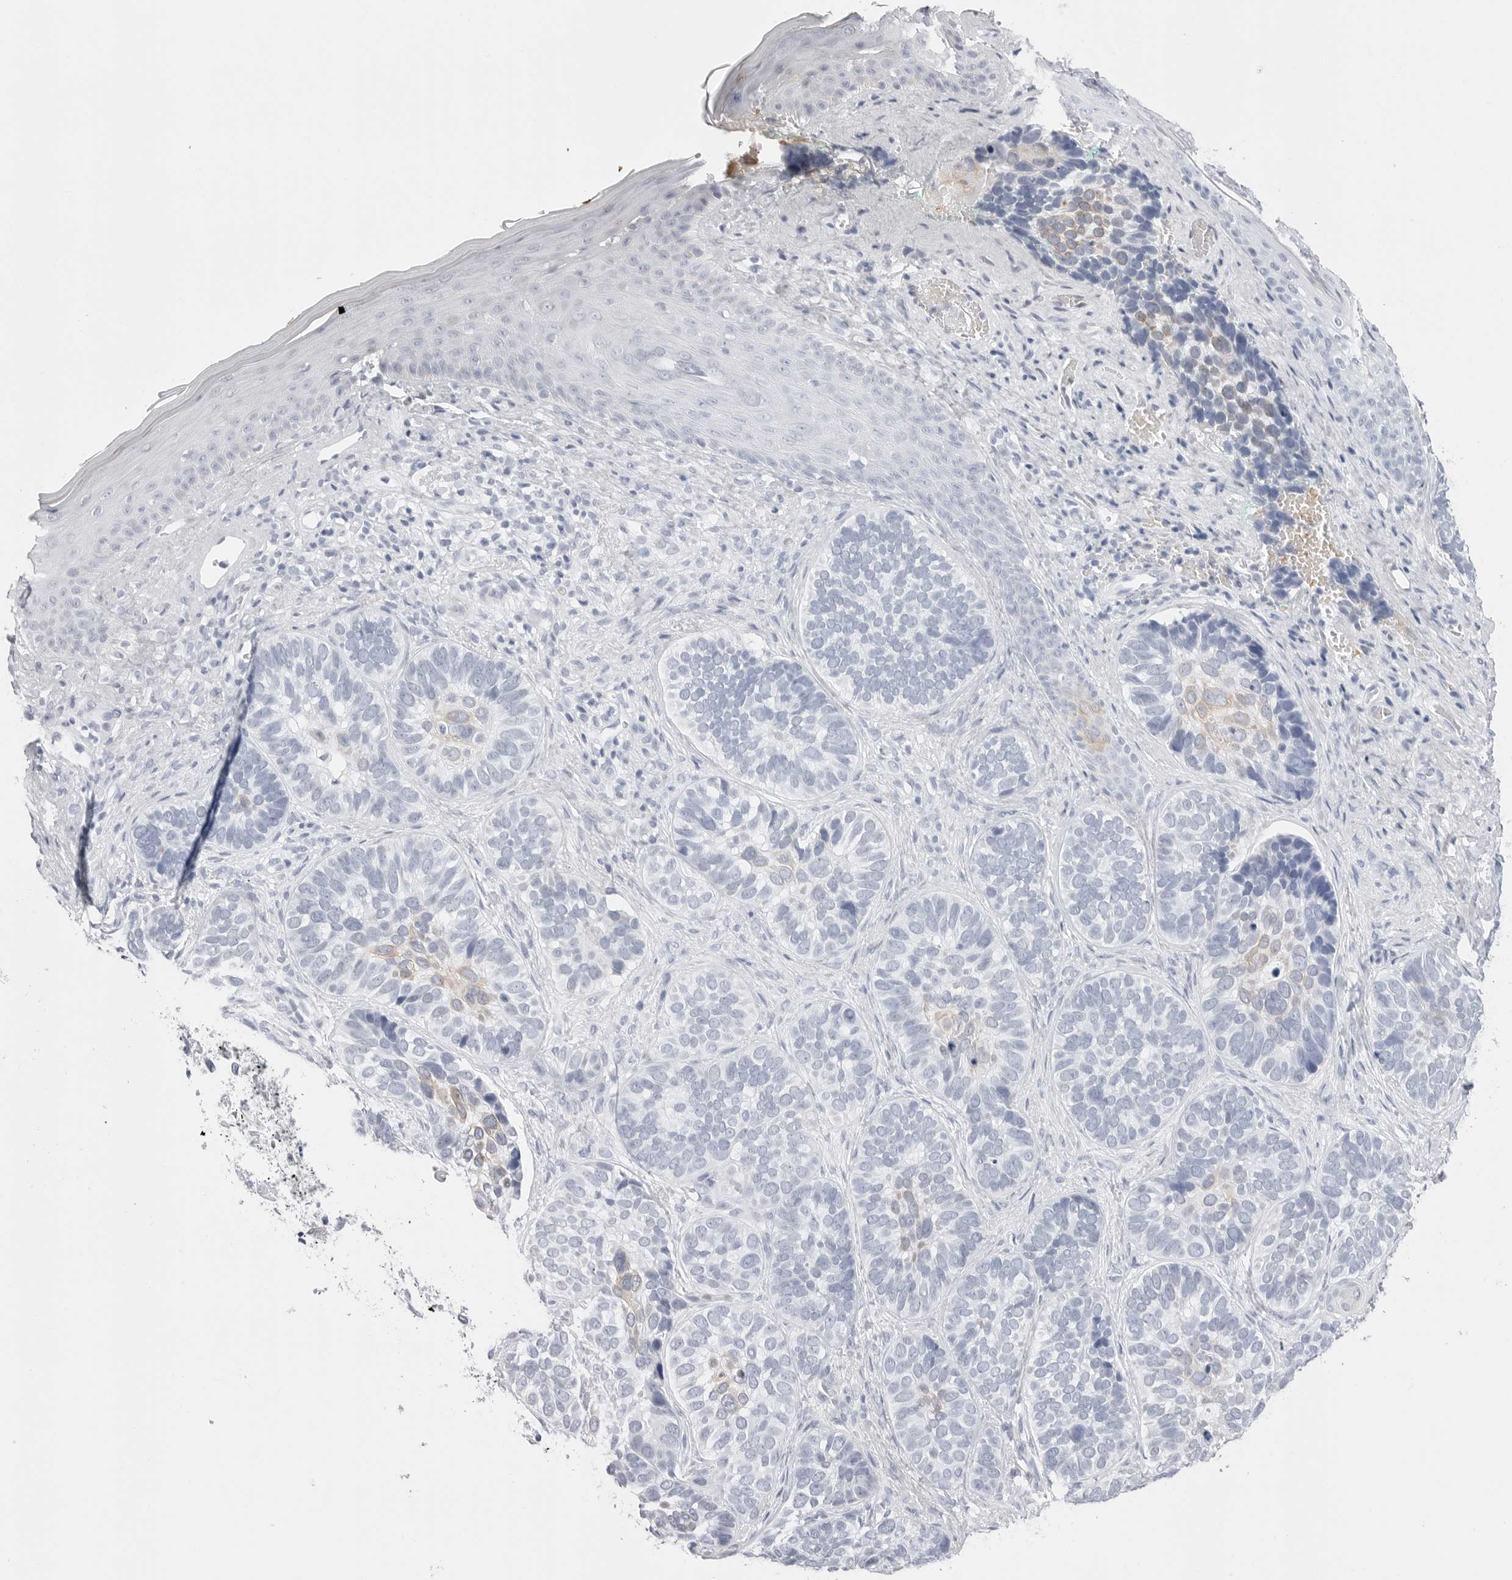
{"staining": {"intensity": "negative", "quantity": "none", "location": "none"}, "tissue": "skin cancer", "cell_type": "Tumor cells", "image_type": "cancer", "snomed": [{"axis": "morphology", "description": "Basal cell carcinoma"}, {"axis": "topography", "description": "Skin"}], "caption": "Image shows no protein expression in tumor cells of skin cancer (basal cell carcinoma) tissue.", "gene": "TSSK1B", "patient": {"sex": "male", "age": 62}}